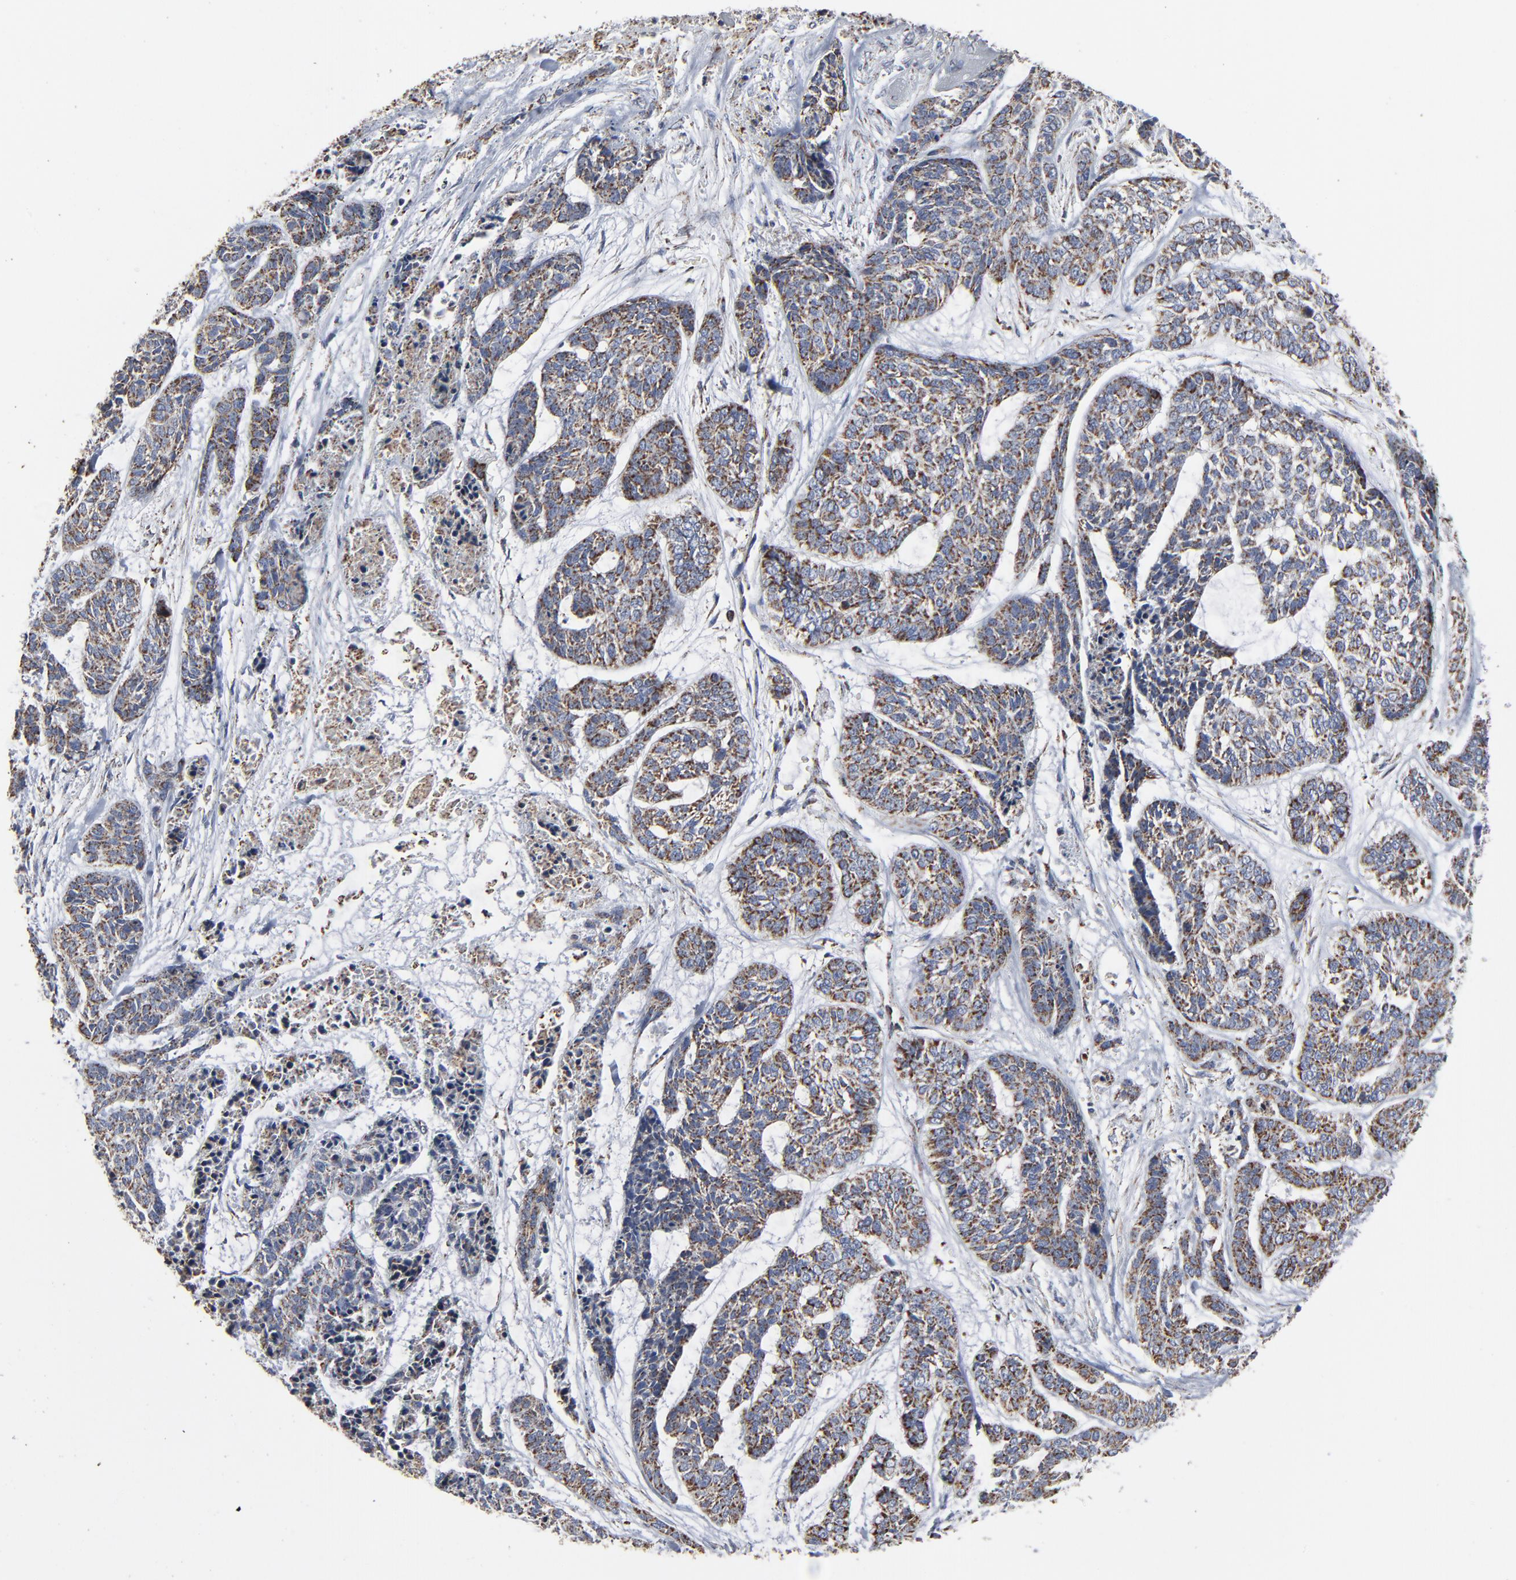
{"staining": {"intensity": "moderate", "quantity": ">75%", "location": "cytoplasmic/membranous"}, "tissue": "skin cancer", "cell_type": "Tumor cells", "image_type": "cancer", "snomed": [{"axis": "morphology", "description": "Basal cell carcinoma"}, {"axis": "topography", "description": "Skin"}], "caption": "Basal cell carcinoma (skin) tissue reveals moderate cytoplasmic/membranous positivity in approximately >75% of tumor cells, visualized by immunohistochemistry.", "gene": "UQCRC1", "patient": {"sex": "female", "age": 64}}